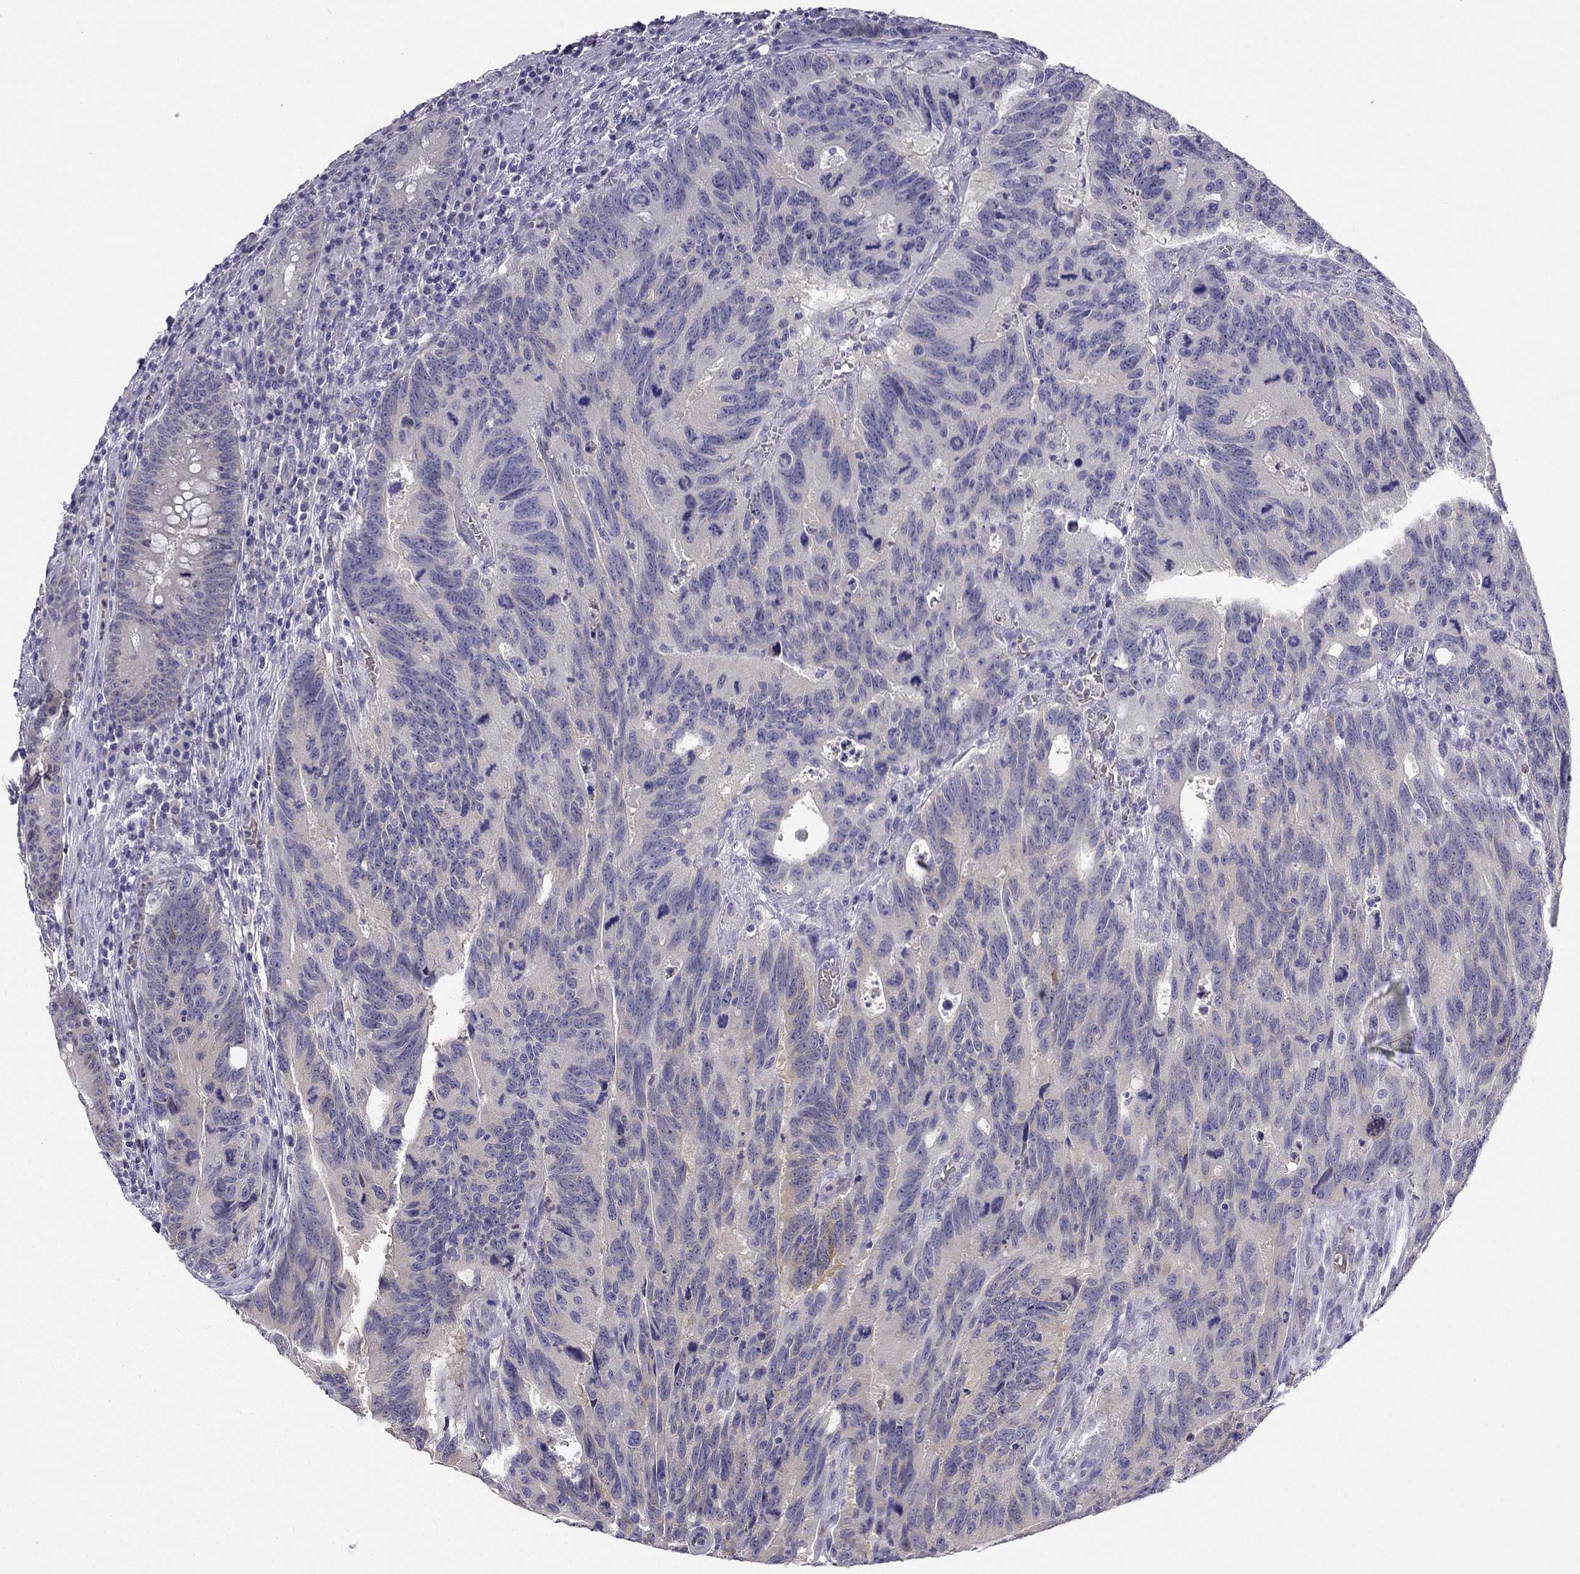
{"staining": {"intensity": "weak", "quantity": "<25%", "location": "nuclear"}, "tissue": "colorectal cancer", "cell_type": "Tumor cells", "image_type": "cancer", "snomed": [{"axis": "morphology", "description": "Adenocarcinoma, NOS"}, {"axis": "topography", "description": "Colon"}], "caption": "Colorectal cancer (adenocarcinoma) stained for a protein using immunohistochemistry (IHC) demonstrates no staining tumor cells.", "gene": "RSPH14", "patient": {"sex": "female", "age": 77}}